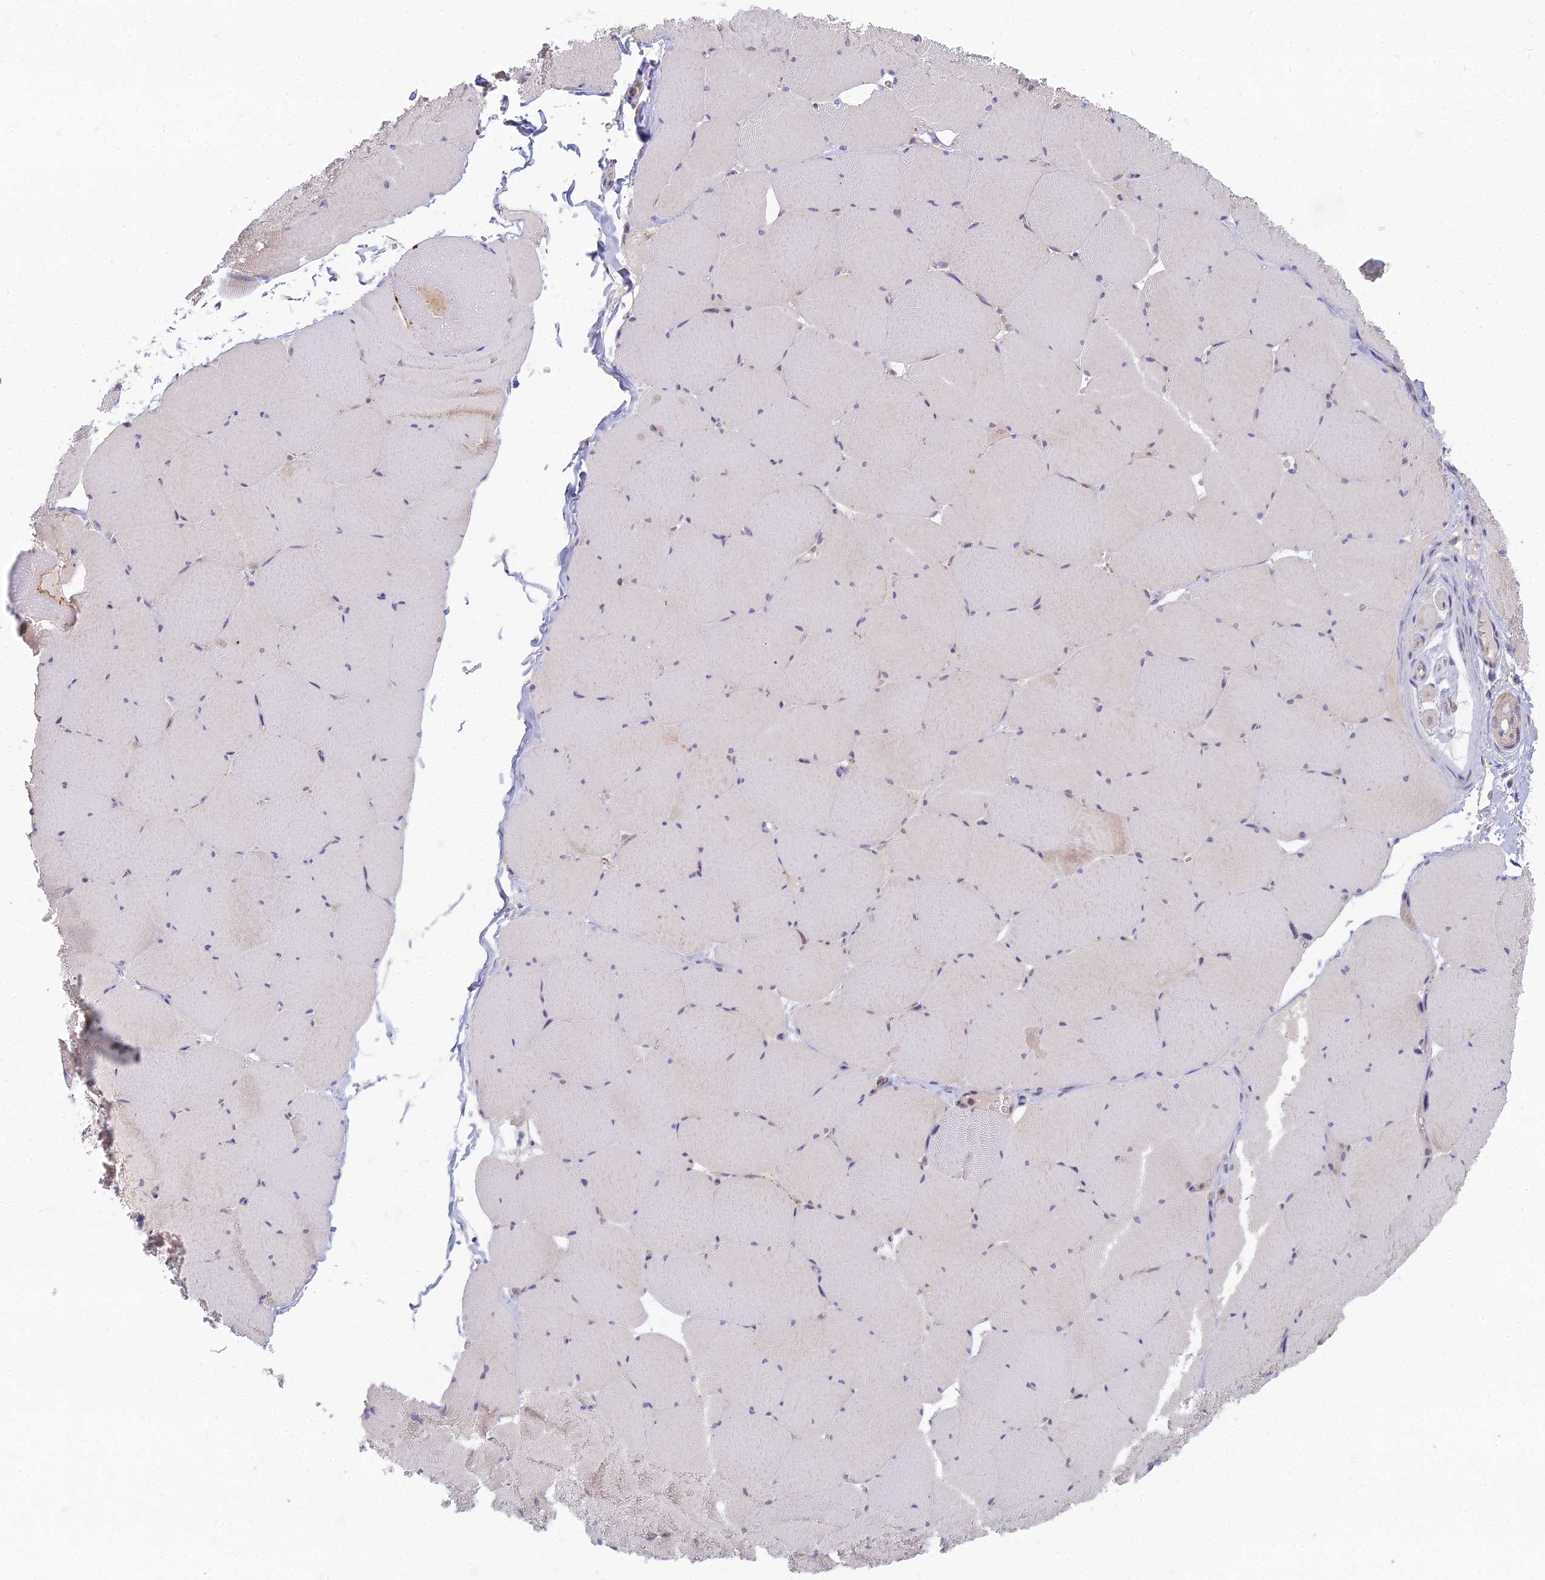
{"staining": {"intensity": "weak", "quantity": "25%-75%", "location": "cytoplasmic/membranous"}, "tissue": "skeletal muscle", "cell_type": "Myocytes", "image_type": "normal", "snomed": [{"axis": "morphology", "description": "Normal tissue, NOS"}, {"axis": "topography", "description": "Skeletal muscle"}, {"axis": "topography", "description": "Head-Neck"}], "caption": "Brown immunohistochemical staining in normal human skeletal muscle reveals weak cytoplasmic/membranous positivity in about 25%-75% of myocytes.", "gene": "CHMP4B", "patient": {"sex": "male", "age": 66}}